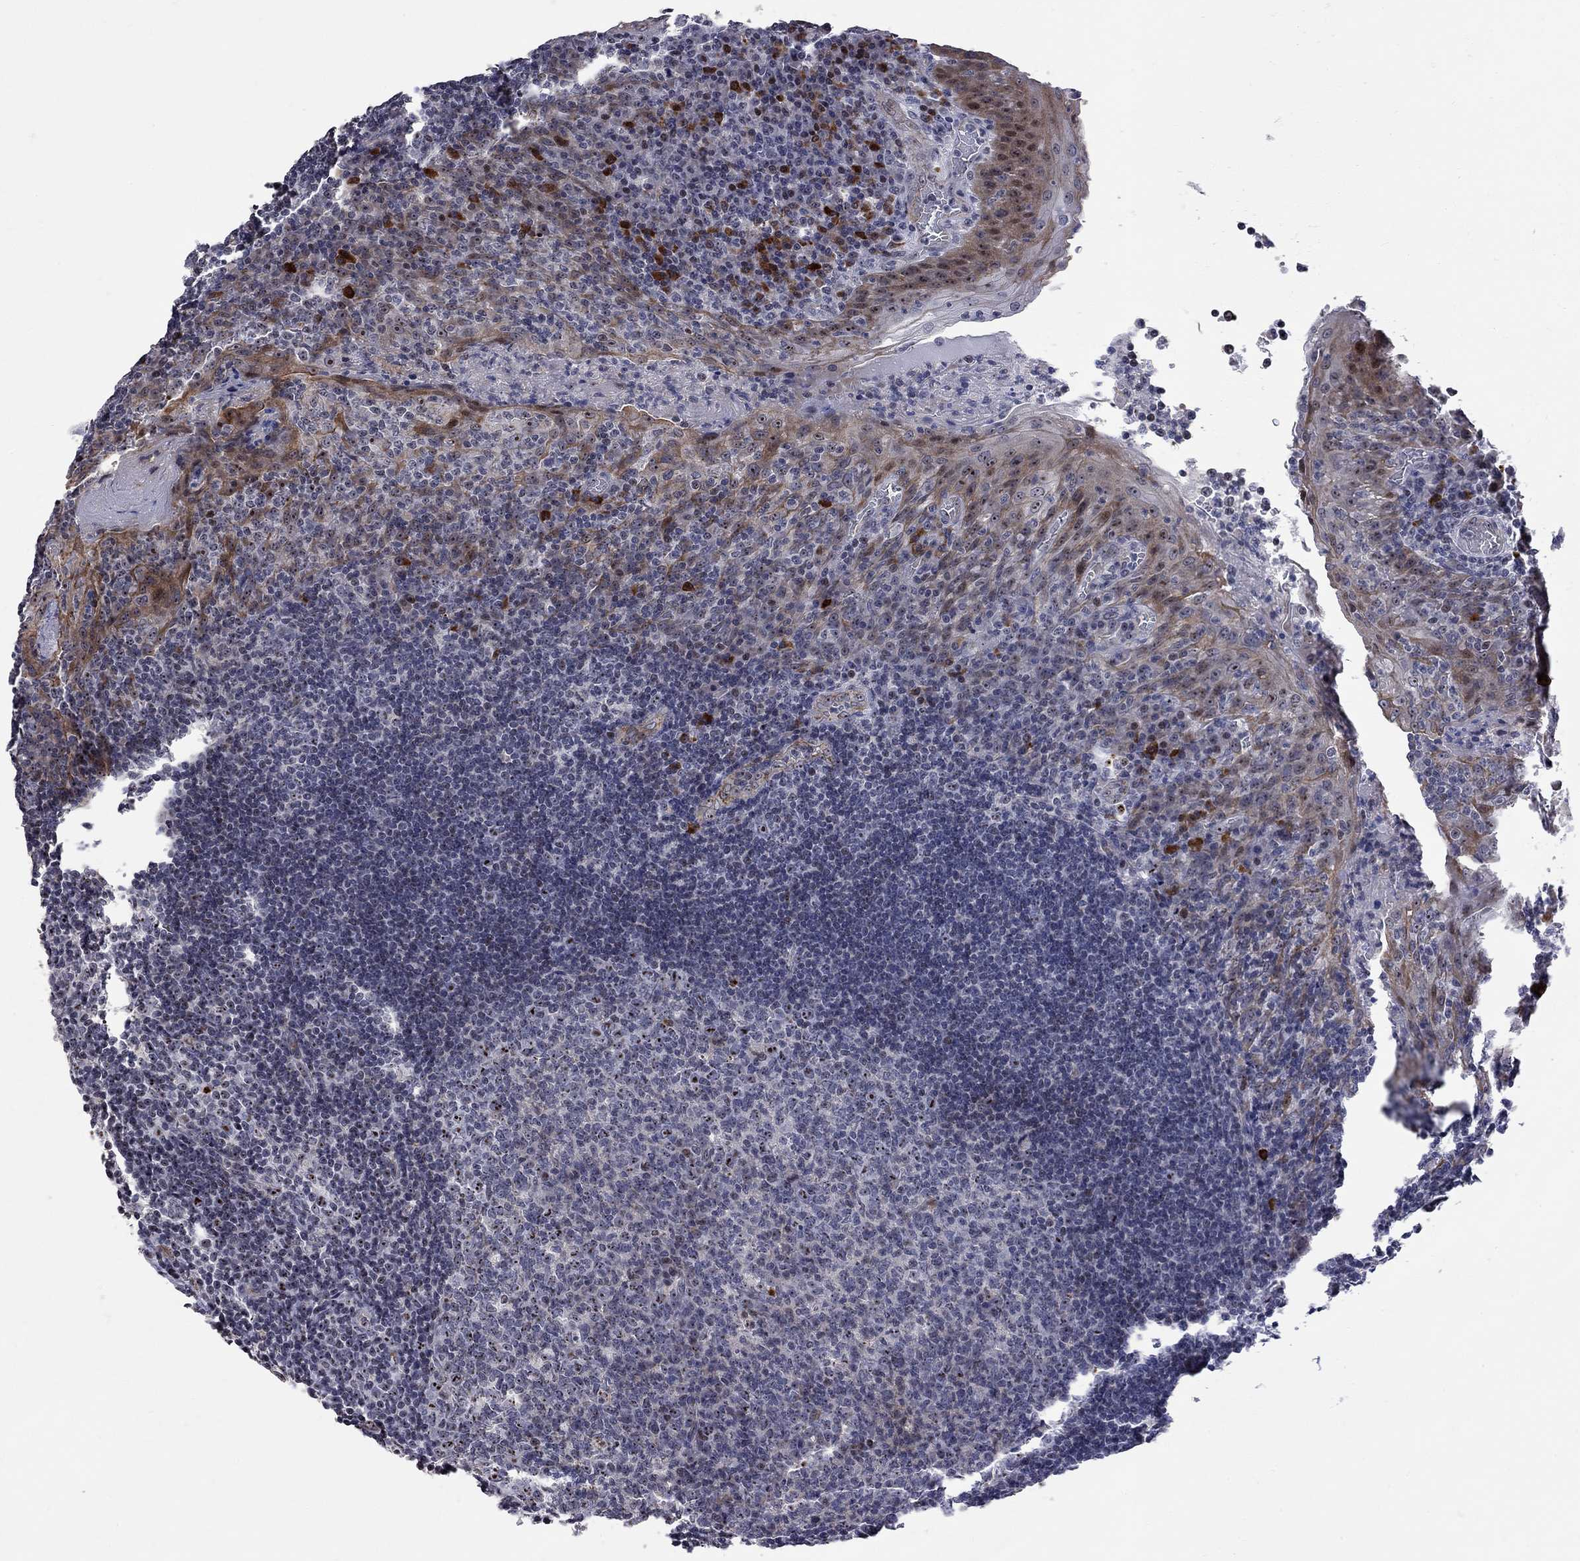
{"staining": {"intensity": "moderate", "quantity": "<25%", "location": "nuclear"}, "tissue": "tonsil", "cell_type": "Germinal center cells", "image_type": "normal", "snomed": [{"axis": "morphology", "description": "Normal tissue, NOS"}, {"axis": "topography", "description": "Tonsil"}], "caption": "Human tonsil stained for a protein (brown) reveals moderate nuclear positive expression in about <25% of germinal center cells.", "gene": "DHX33", "patient": {"sex": "male", "age": 17}}